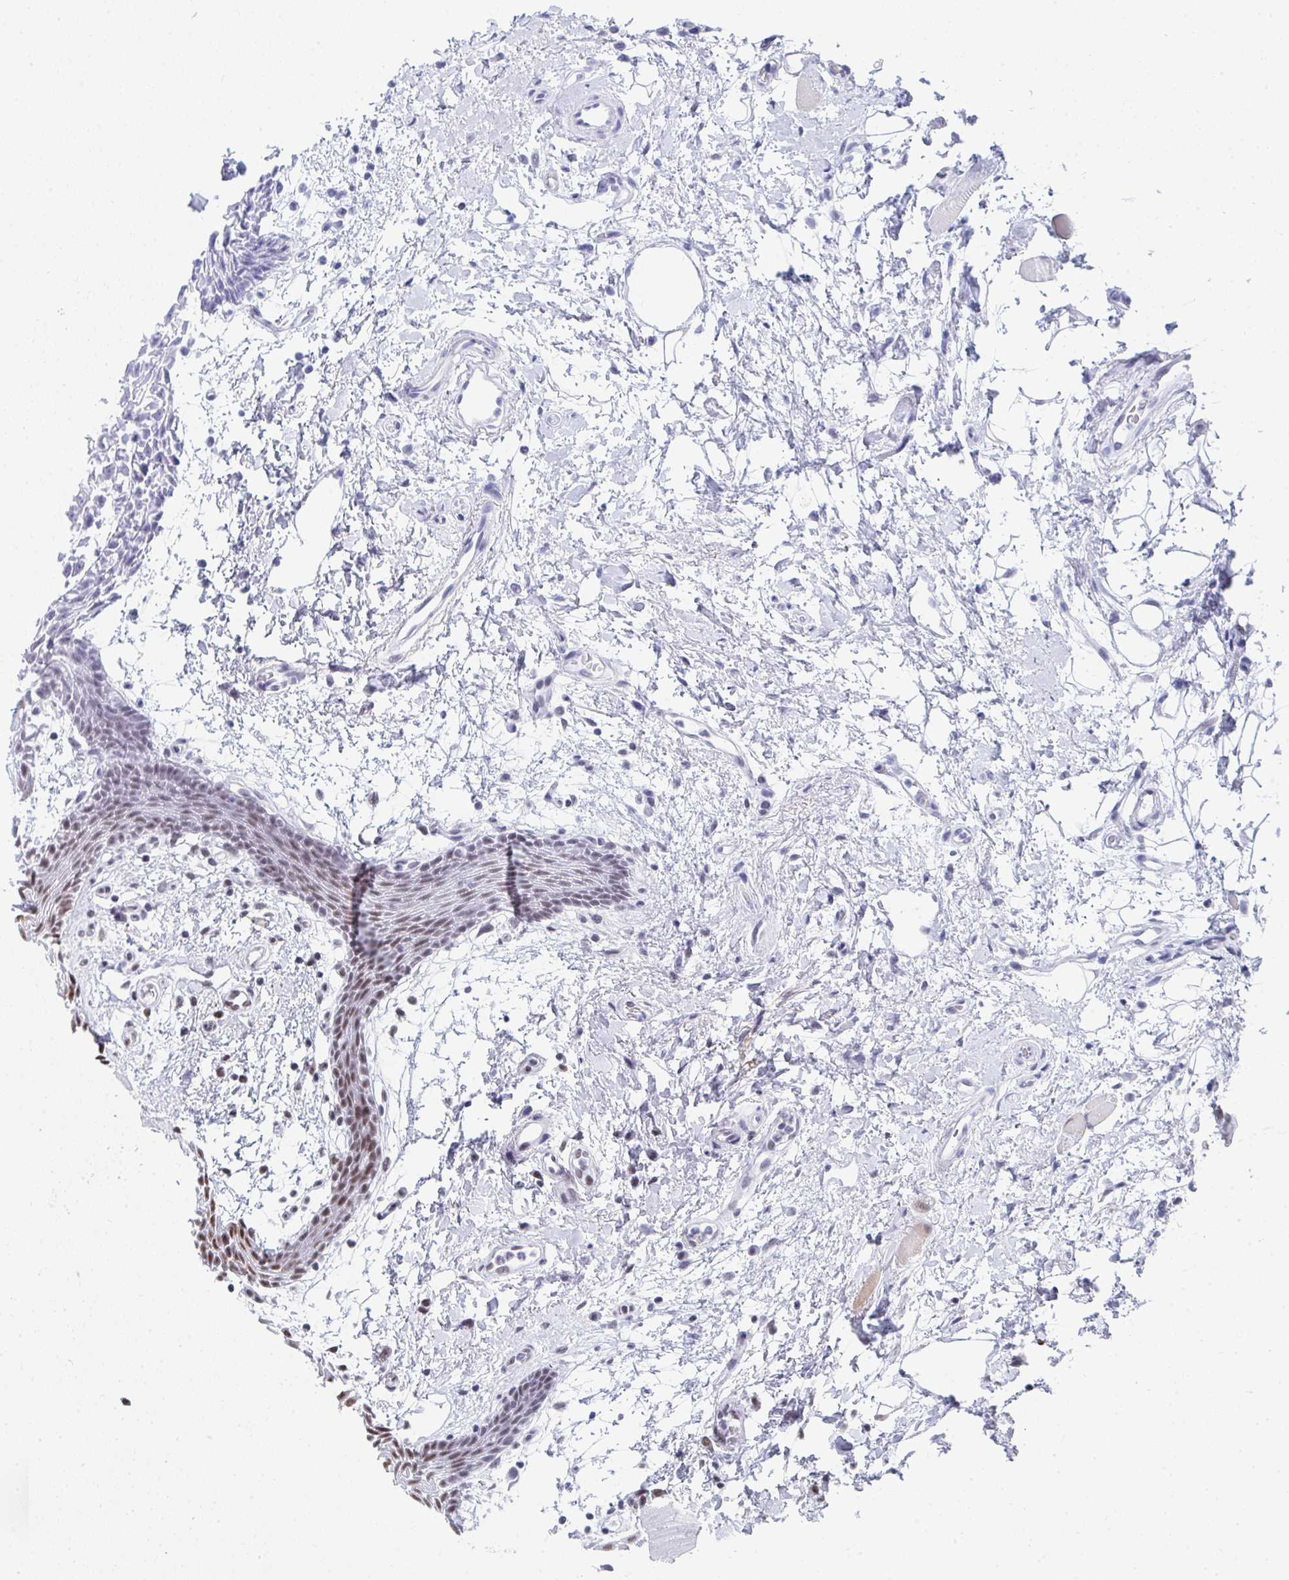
{"staining": {"intensity": "moderate", "quantity": ">75%", "location": "nuclear"}, "tissue": "oral mucosa", "cell_type": "Squamous epithelial cells", "image_type": "normal", "snomed": [{"axis": "morphology", "description": "Normal tissue, NOS"}, {"axis": "topography", "description": "Oral tissue"}], "caption": "Immunohistochemical staining of unremarkable human oral mucosa exhibits medium levels of moderate nuclear staining in about >75% of squamous epithelial cells. Nuclei are stained in blue.", "gene": "SNRNP70", "patient": {"sex": "female", "age": 59}}